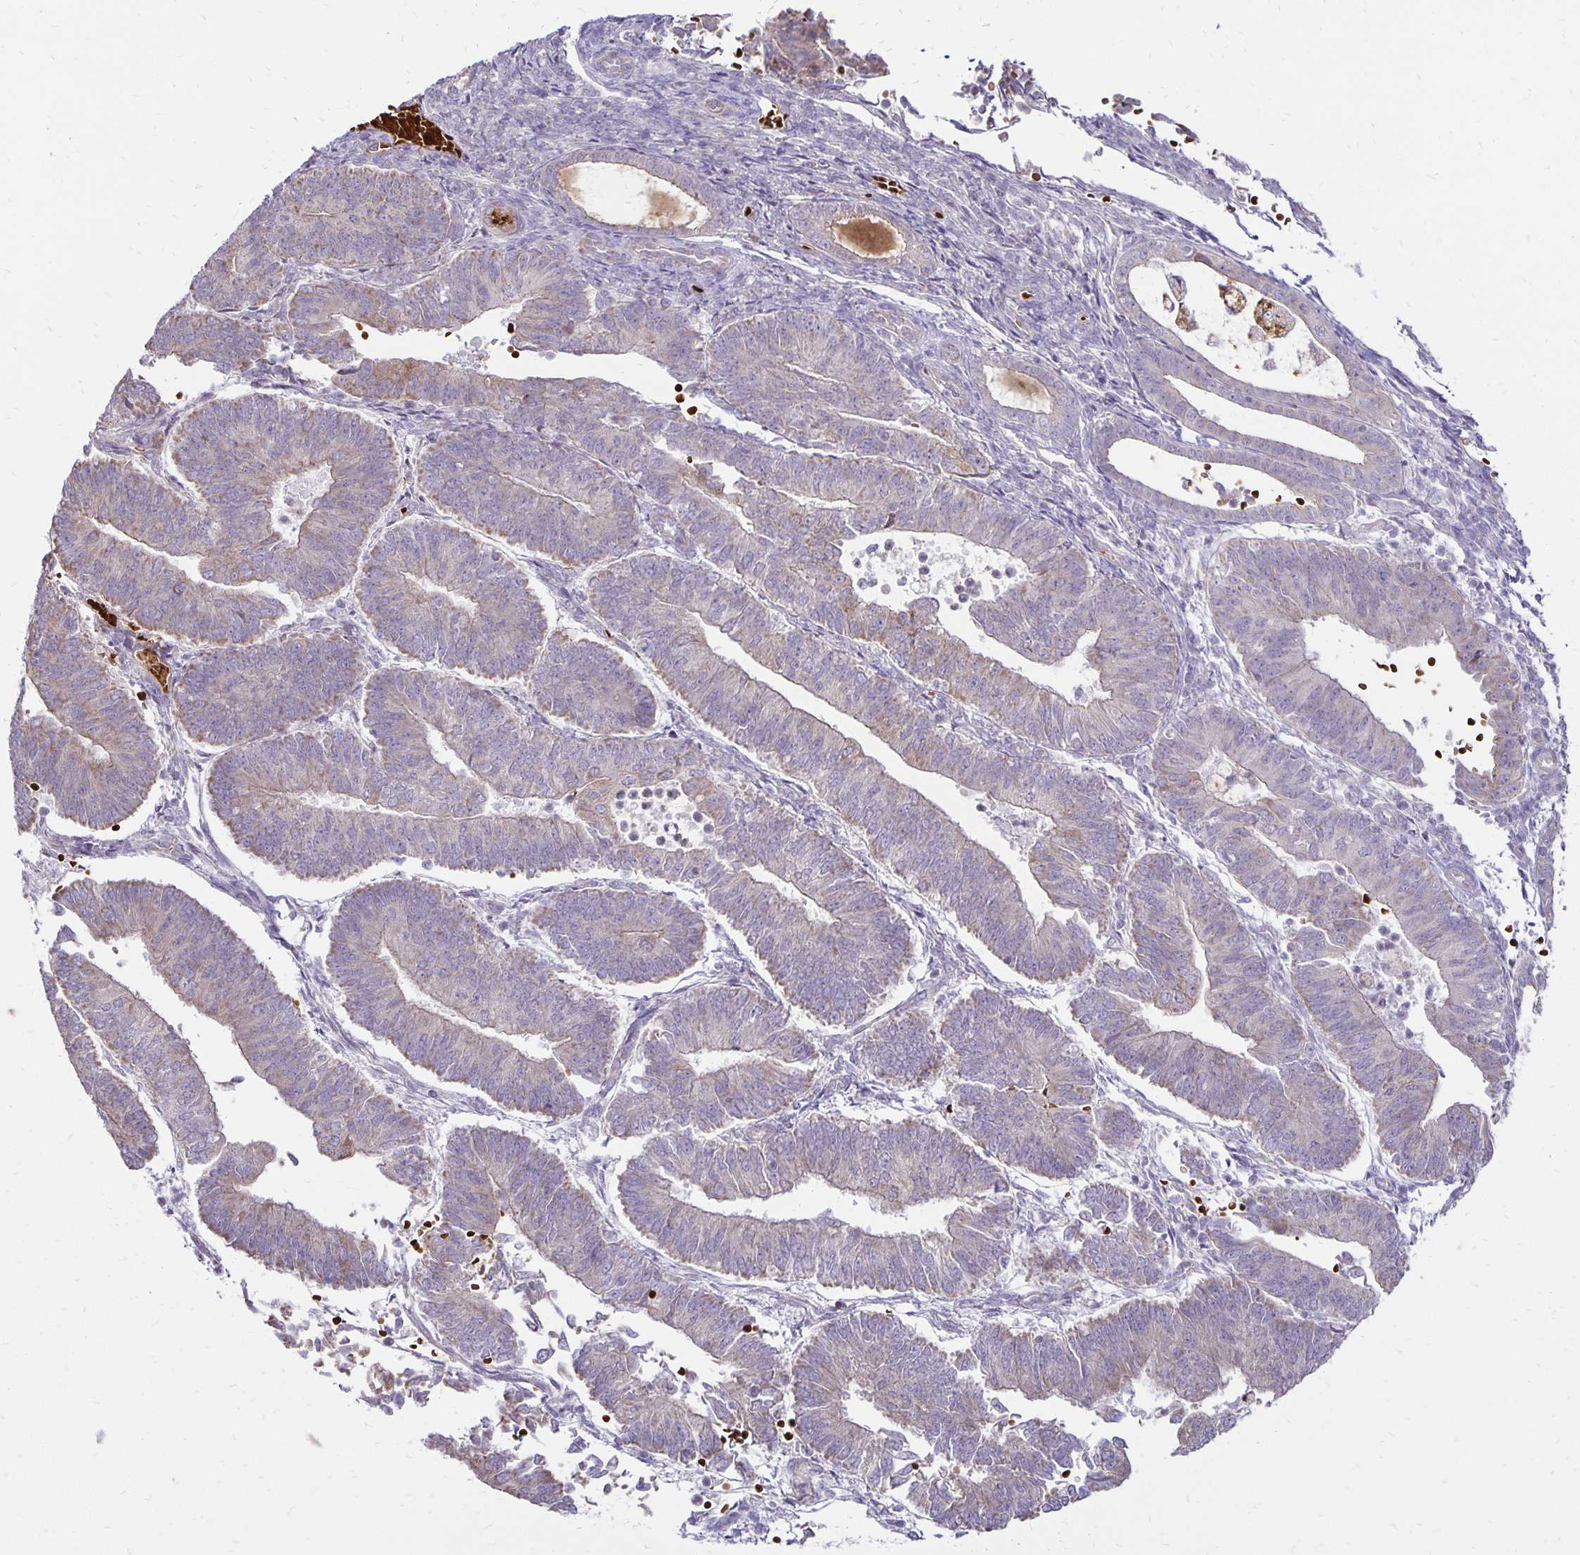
{"staining": {"intensity": "weak", "quantity": "<25%", "location": "cytoplasmic/membranous"}, "tissue": "endometrial cancer", "cell_type": "Tumor cells", "image_type": "cancer", "snomed": [{"axis": "morphology", "description": "Adenocarcinoma, NOS"}, {"axis": "topography", "description": "Endometrium"}], "caption": "Adenocarcinoma (endometrial) stained for a protein using IHC shows no staining tumor cells.", "gene": "FN3K", "patient": {"sex": "female", "age": 65}}